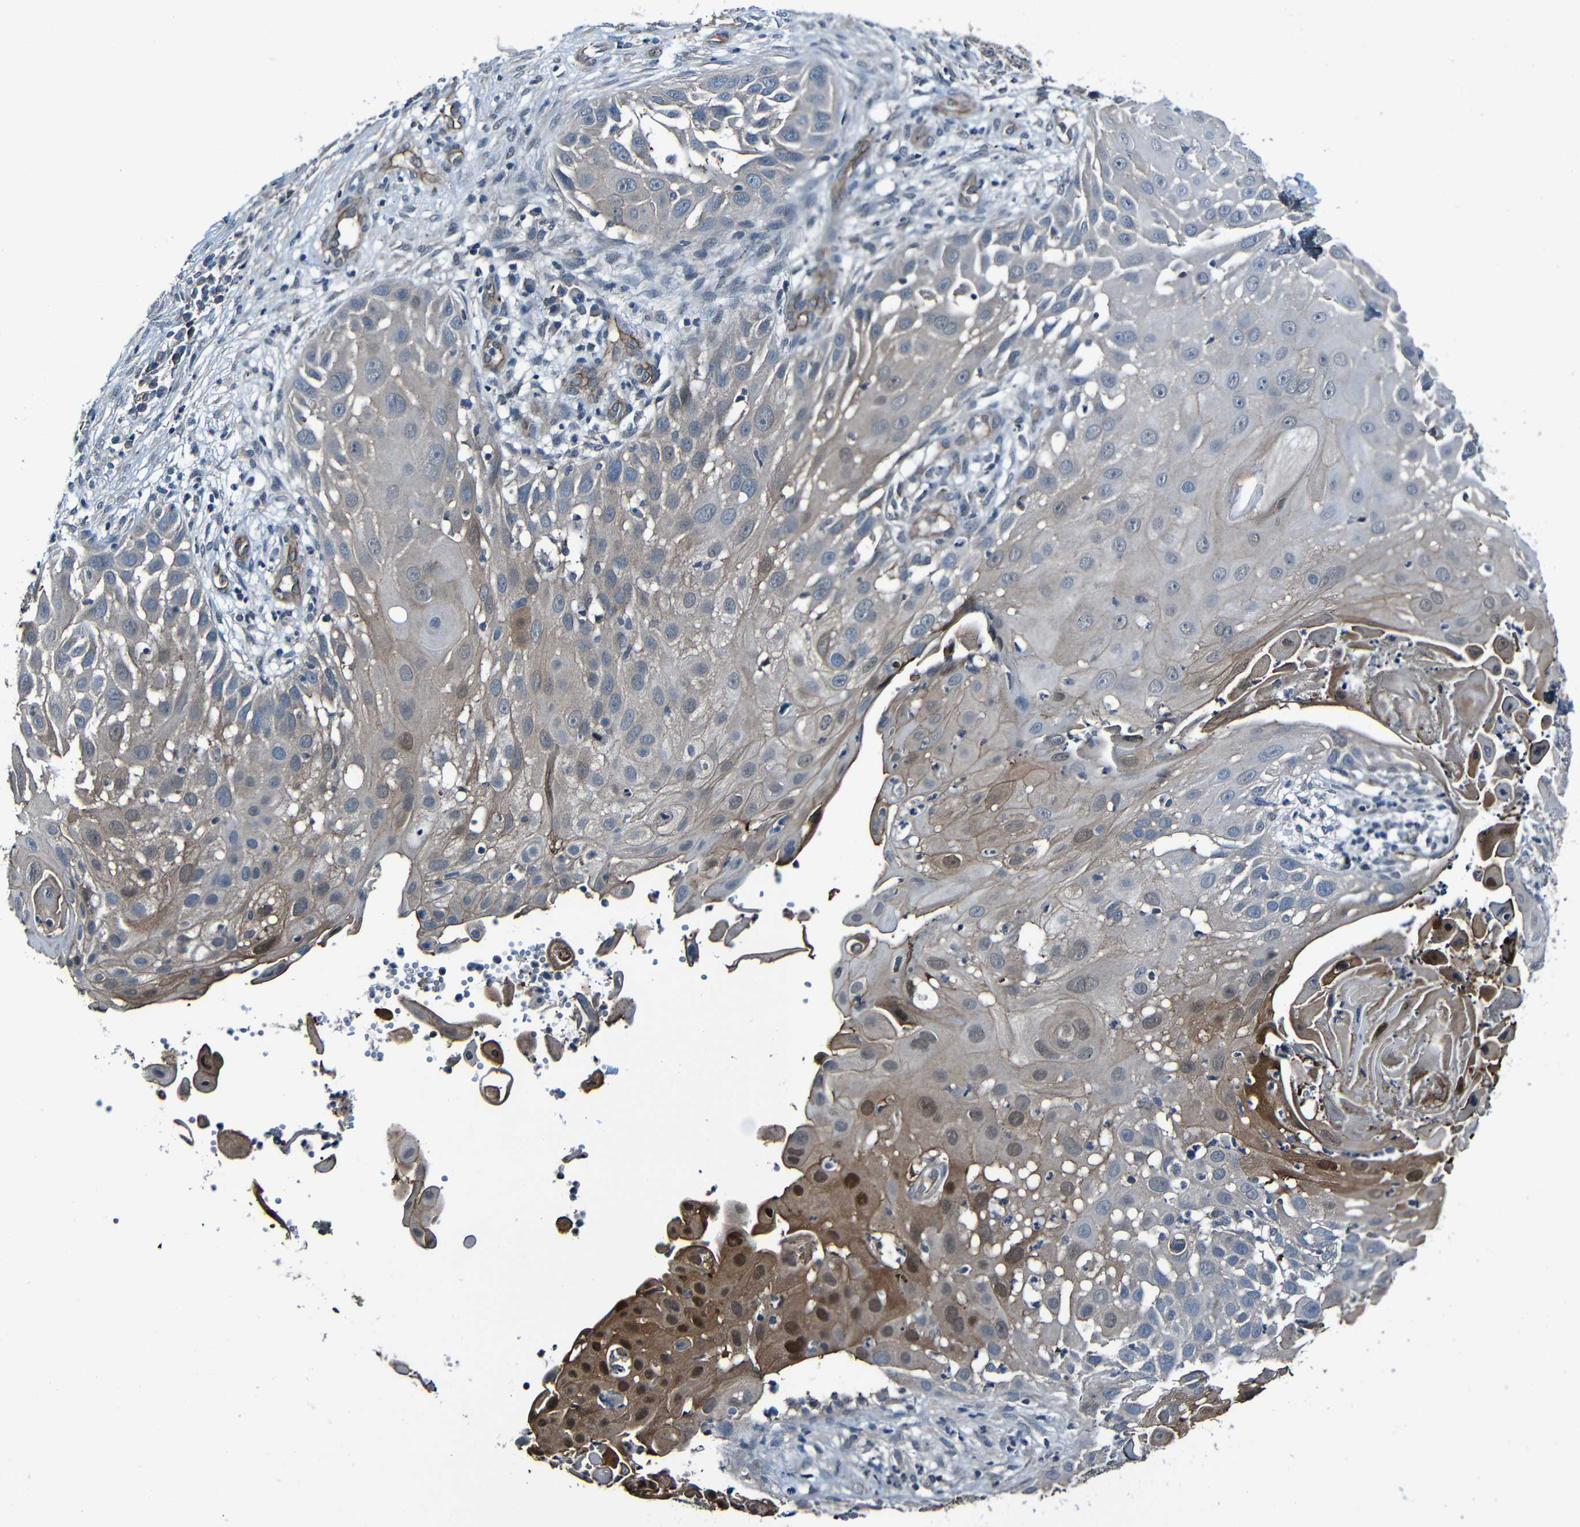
{"staining": {"intensity": "moderate", "quantity": "<25%", "location": "cytoplasmic/membranous,nuclear"}, "tissue": "skin cancer", "cell_type": "Tumor cells", "image_type": "cancer", "snomed": [{"axis": "morphology", "description": "Squamous cell carcinoma, NOS"}, {"axis": "topography", "description": "Skin"}], "caption": "Skin cancer stained with a protein marker exhibits moderate staining in tumor cells.", "gene": "LGR5", "patient": {"sex": "female", "age": 44}}